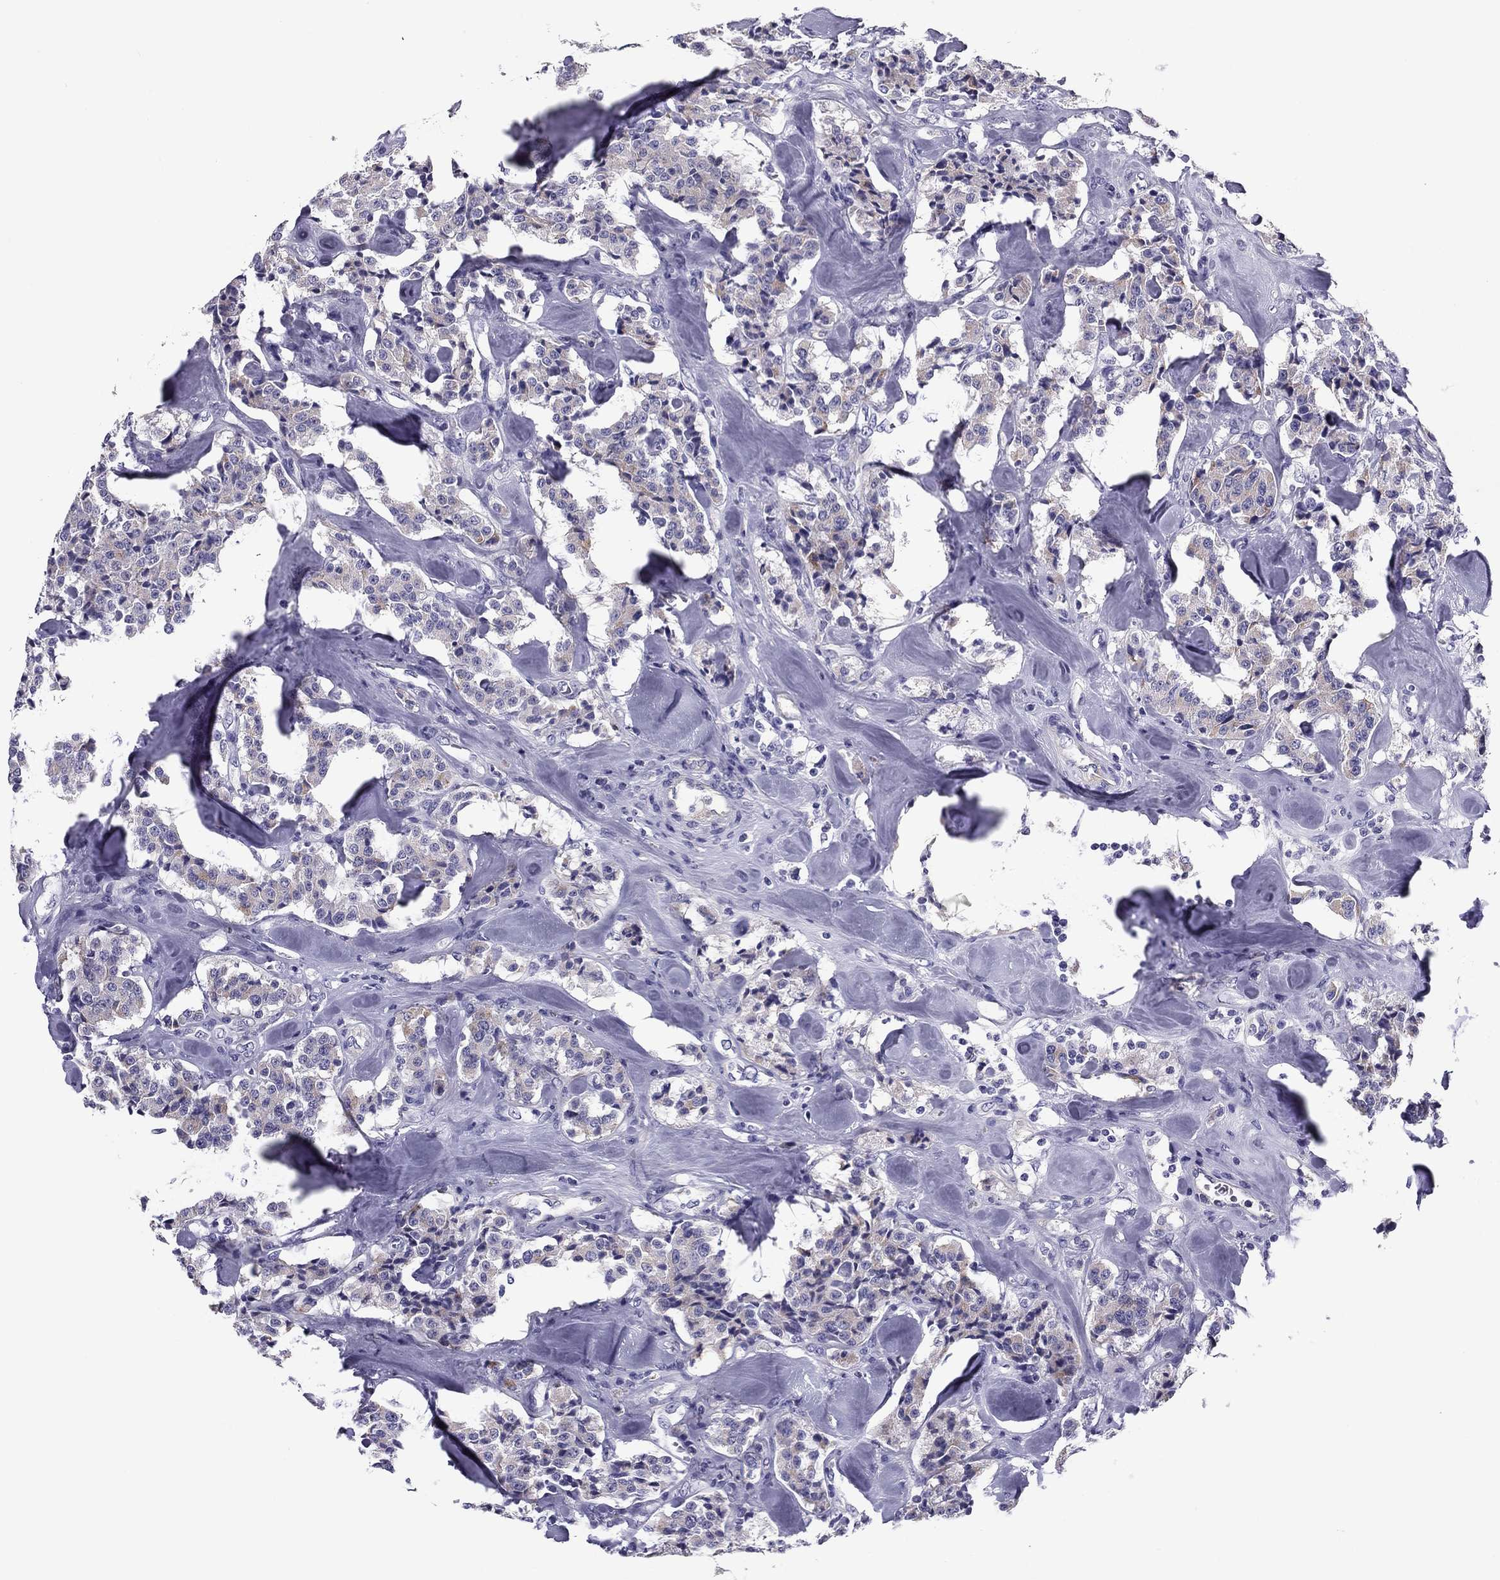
{"staining": {"intensity": "weak", "quantity": "<25%", "location": "cytoplasmic/membranous"}, "tissue": "carcinoid", "cell_type": "Tumor cells", "image_type": "cancer", "snomed": [{"axis": "morphology", "description": "Carcinoid, malignant, NOS"}, {"axis": "topography", "description": "Pancreas"}], "caption": "Tumor cells are negative for protein expression in human malignant carcinoid.", "gene": "FLNC", "patient": {"sex": "male", "age": 41}}